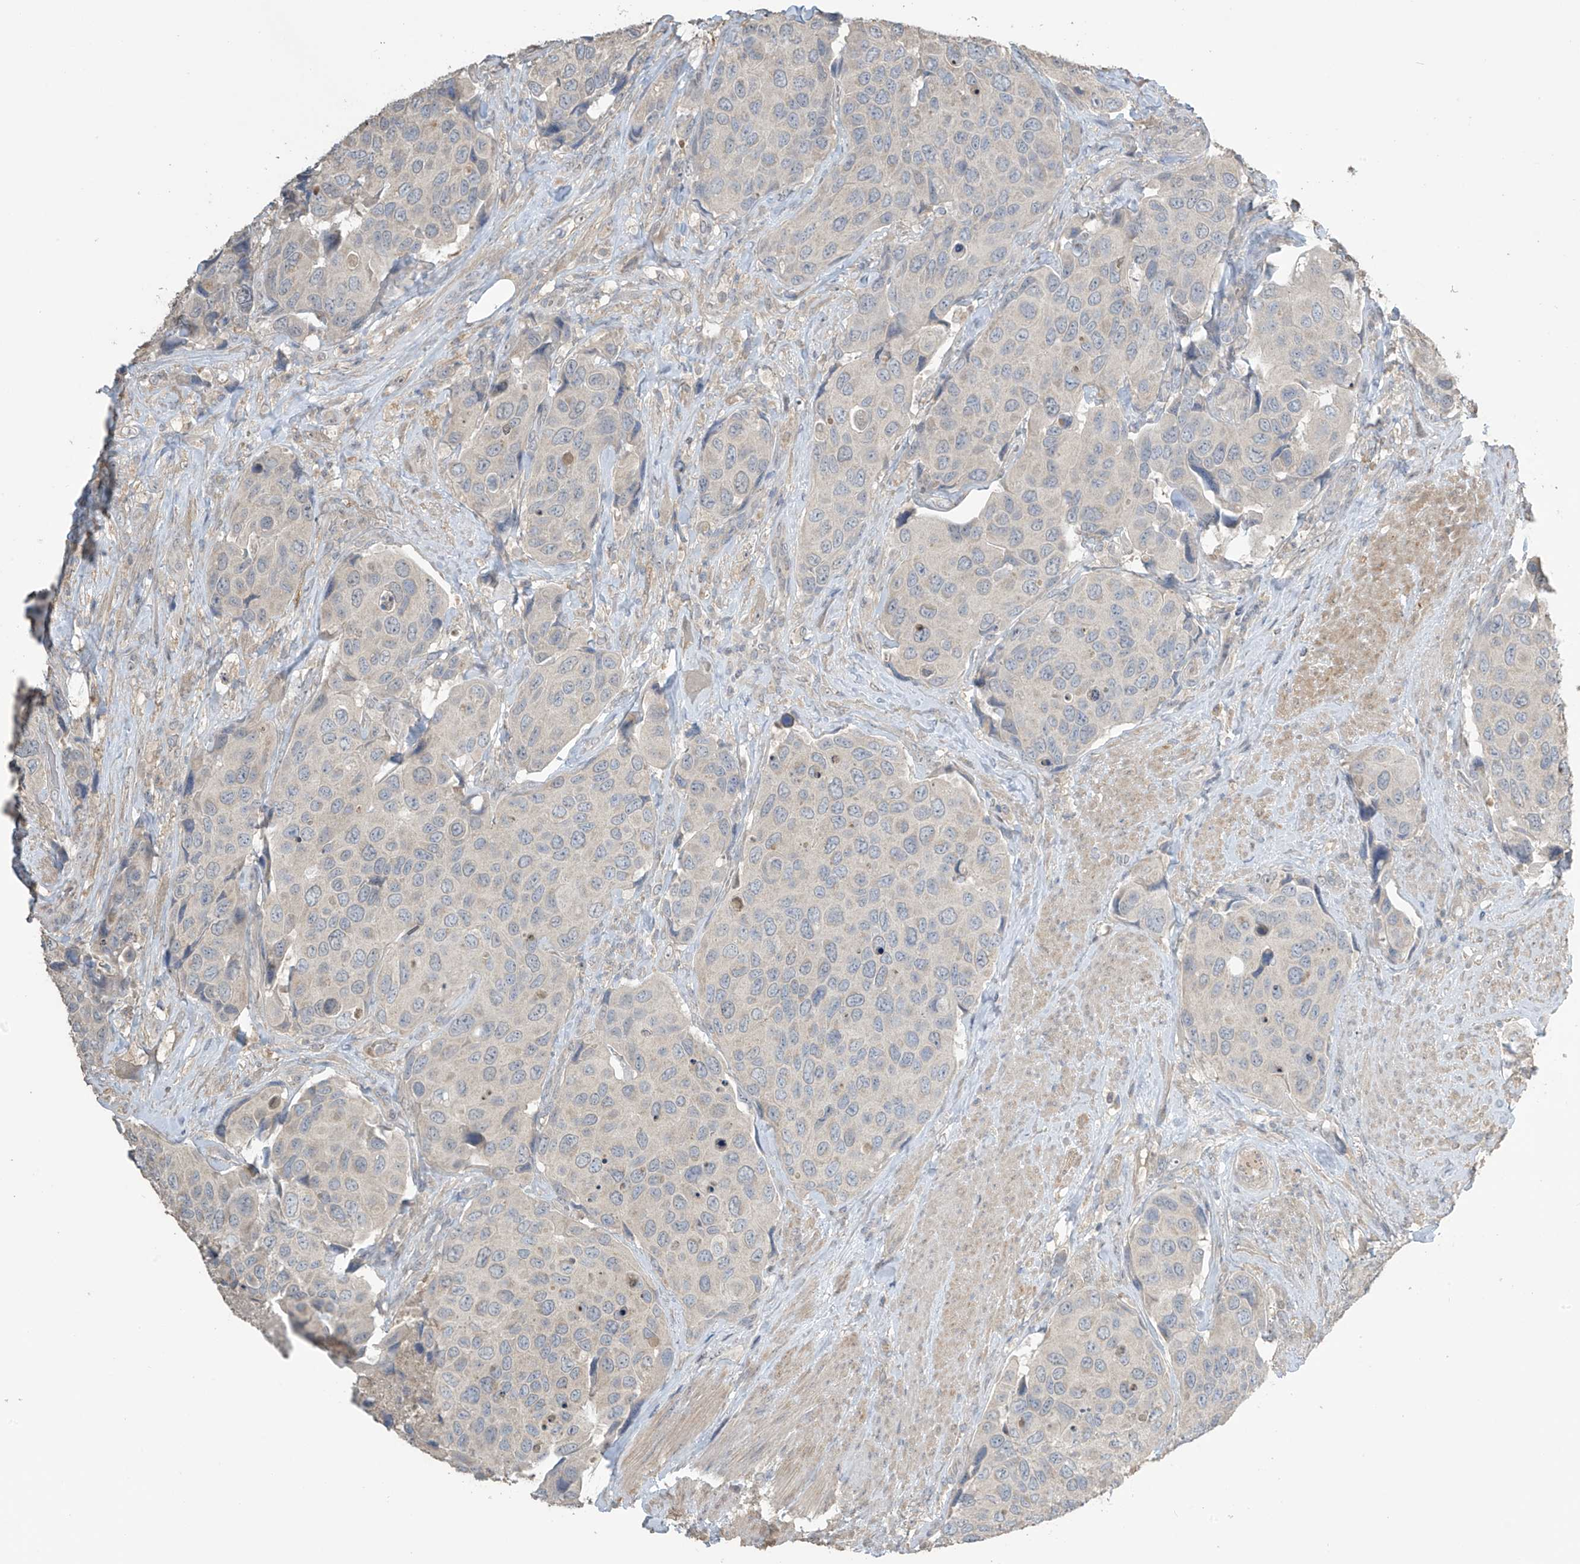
{"staining": {"intensity": "negative", "quantity": "none", "location": "none"}, "tissue": "urothelial cancer", "cell_type": "Tumor cells", "image_type": "cancer", "snomed": [{"axis": "morphology", "description": "Urothelial carcinoma, High grade"}, {"axis": "topography", "description": "Urinary bladder"}], "caption": "Urothelial cancer was stained to show a protein in brown. There is no significant staining in tumor cells.", "gene": "SLFN14", "patient": {"sex": "male", "age": 74}}